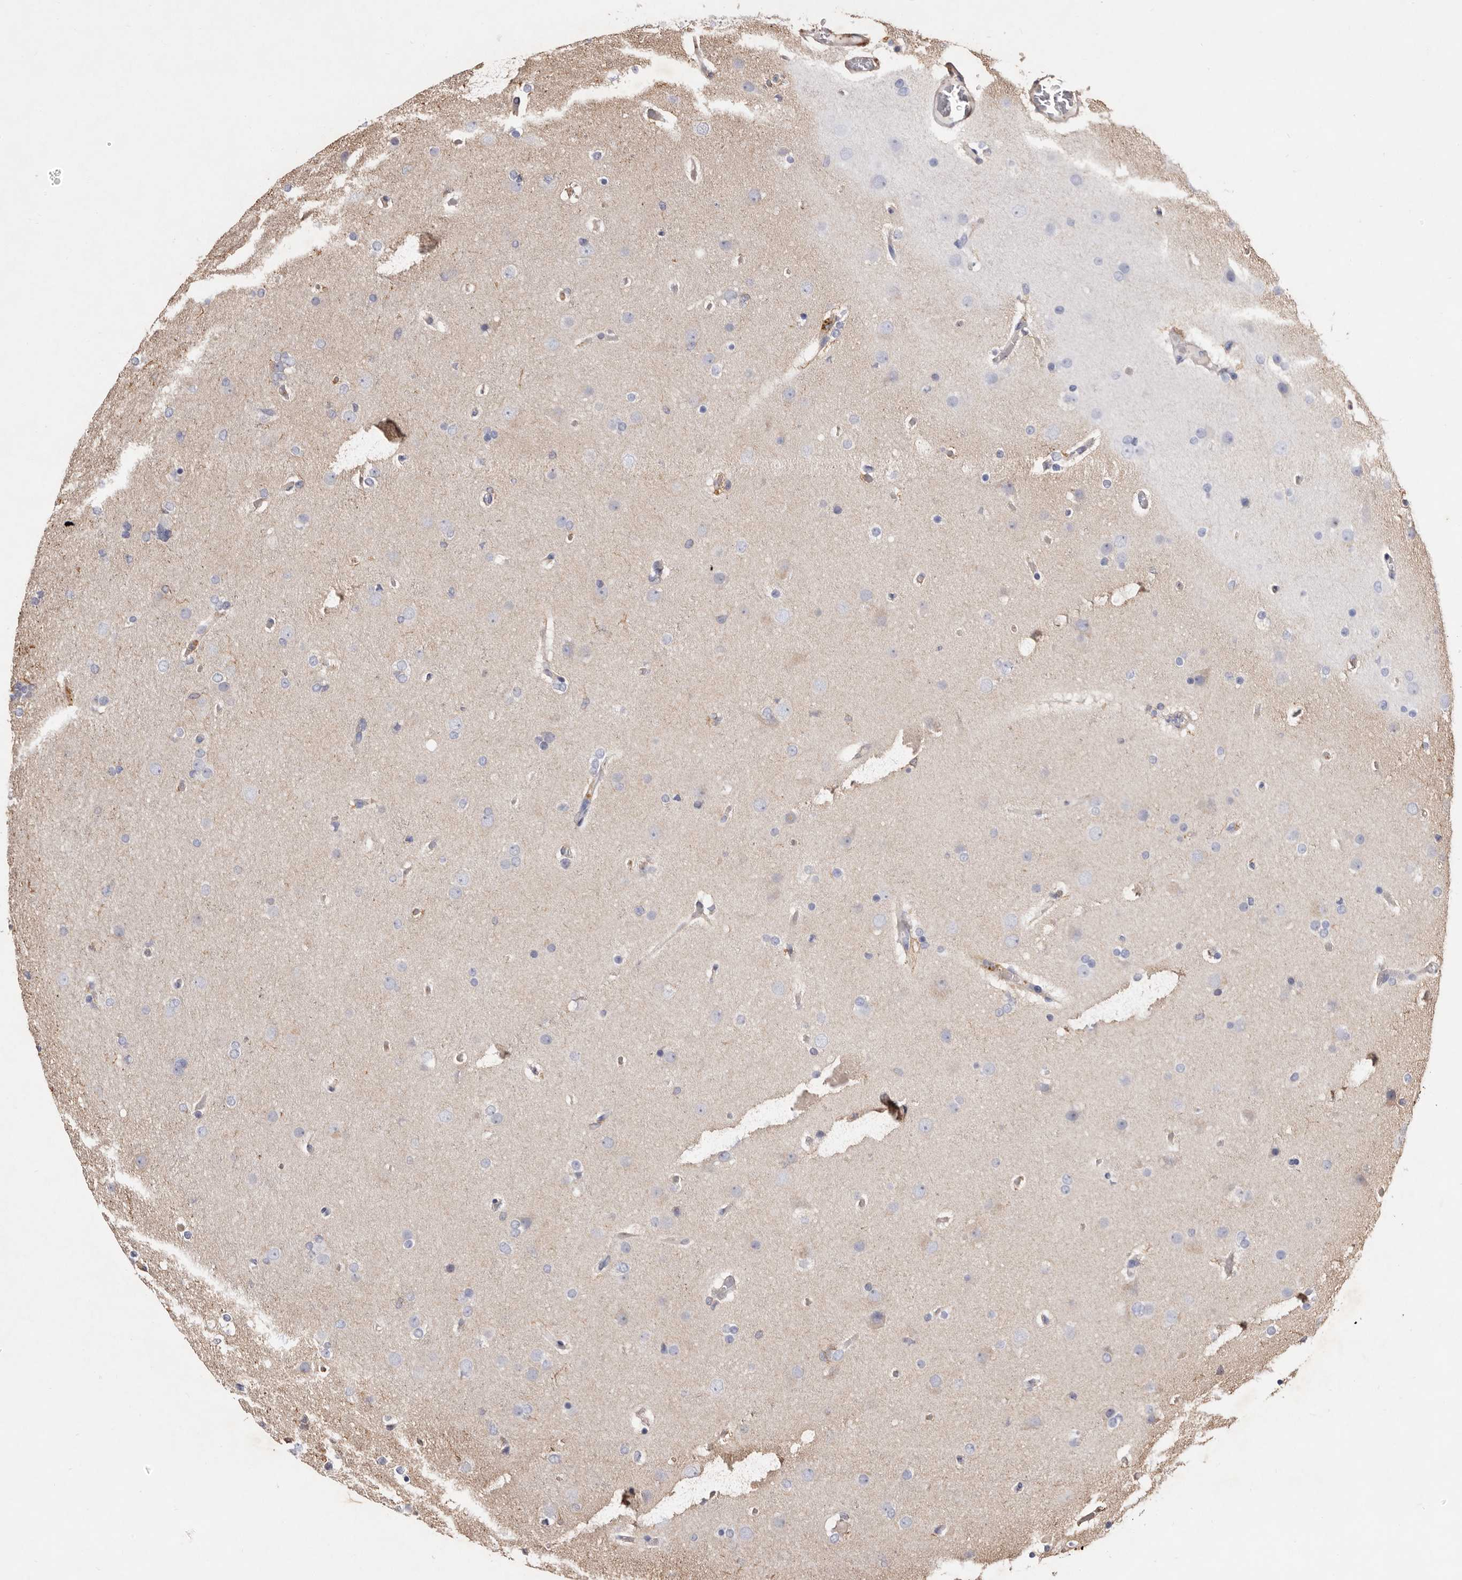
{"staining": {"intensity": "negative", "quantity": "none", "location": "none"}, "tissue": "glioma", "cell_type": "Tumor cells", "image_type": "cancer", "snomed": [{"axis": "morphology", "description": "Glioma, malignant, High grade"}, {"axis": "topography", "description": "Cerebral cortex"}], "caption": "High magnification brightfield microscopy of glioma stained with DAB (brown) and counterstained with hematoxylin (blue): tumor cells show no significant expression.", "gene": "COQ8B", "patient": {"sex": "female", "age": 36}}